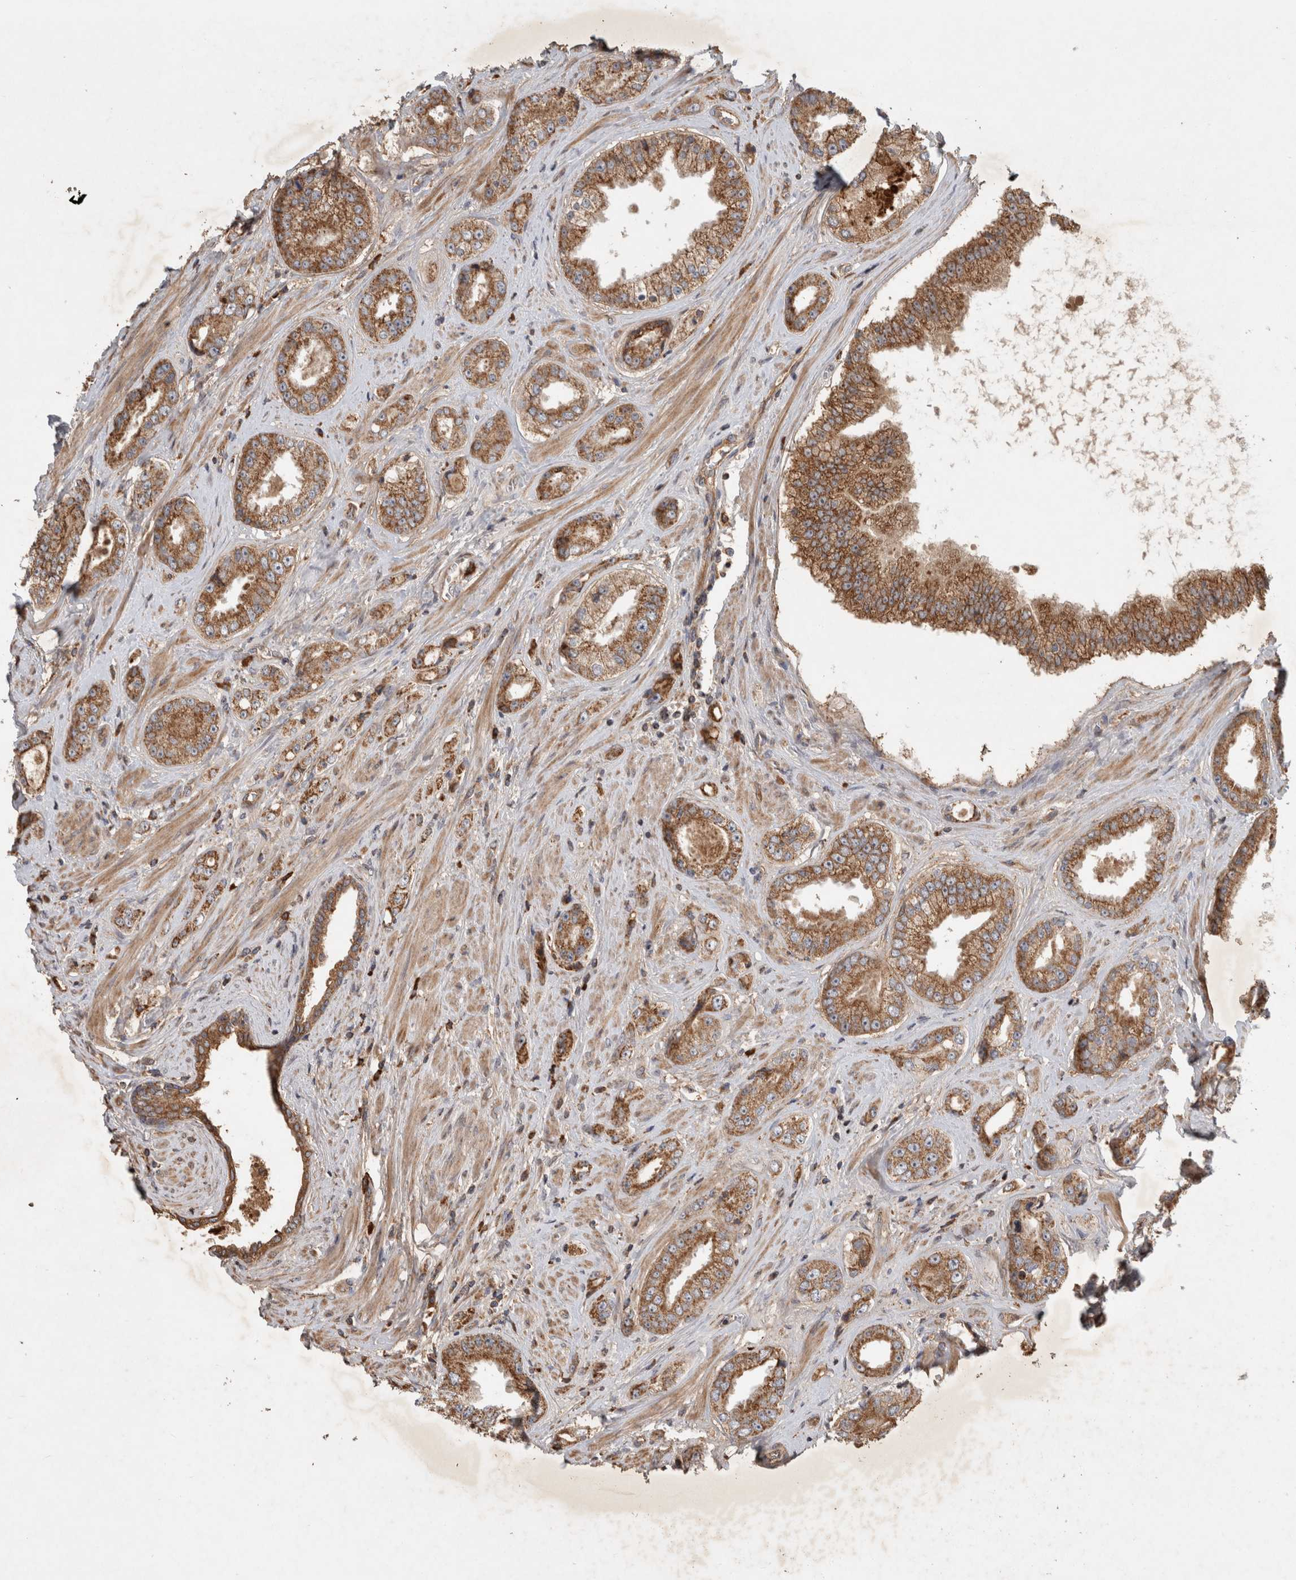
{"staining": {"intensity": "moderate", "quantity": ">75%", "location": "cytoplasmic/membranous"}, "tissue": "prostate cancer", "cell_type": "Tumor cells", "image_type": "cancer", "snomed": [{"axis": "morphology", "description": "Adenocarcinoma, High grade"}, {"axis": "topography", "description": "Prostate"}], "caption": "Immunohistochemistry of prostate adenocarcinoma (high-grade) reveals medium levels of moderate cytoplasmic/membranous positivity in about >75% of tumor cells.", "gene": "SERAC1", "patient": {"sex": "male", "age": 61}}